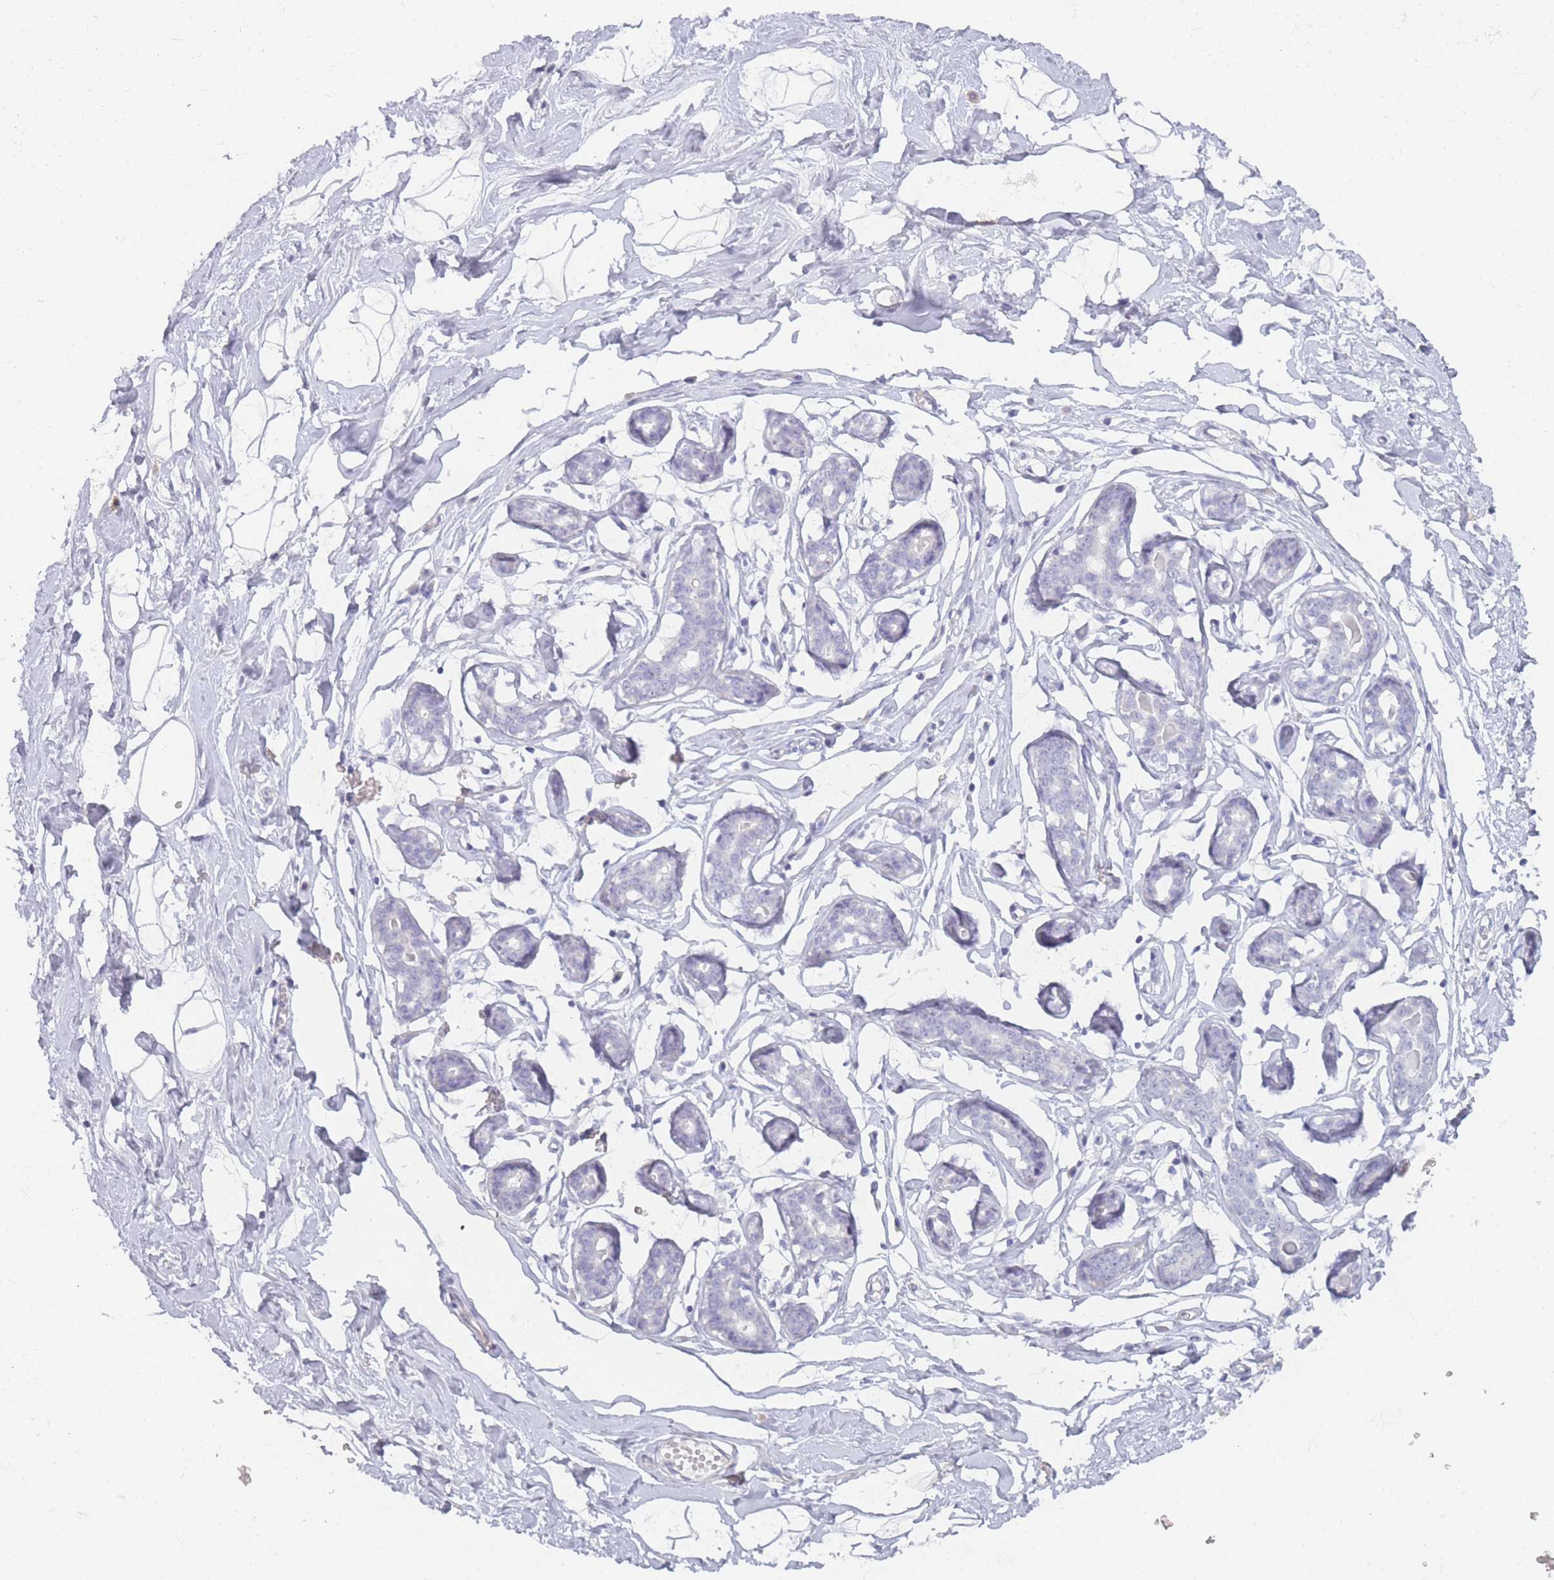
{"staining": {"intensity": "negative", "quantity": "none", "location": "none"}, "tissue": "breast", "cell_type": "Adipocytes", "image_type": "normal", "snomed": [{"axis": "morphology", "description": "Normal tissue, NOS"}, {"axis": "morphology", "description": "Adenoma, NOS"}, {"axis": "topography", "description": "Breast"}], "caption": "Immunohistochemistry photomicrograph of benign human breast stained for a protein (brown), which reveals no positivity in adipocytes.", "gene": "INS", "patient": {"sex": "female", "age": 23}}